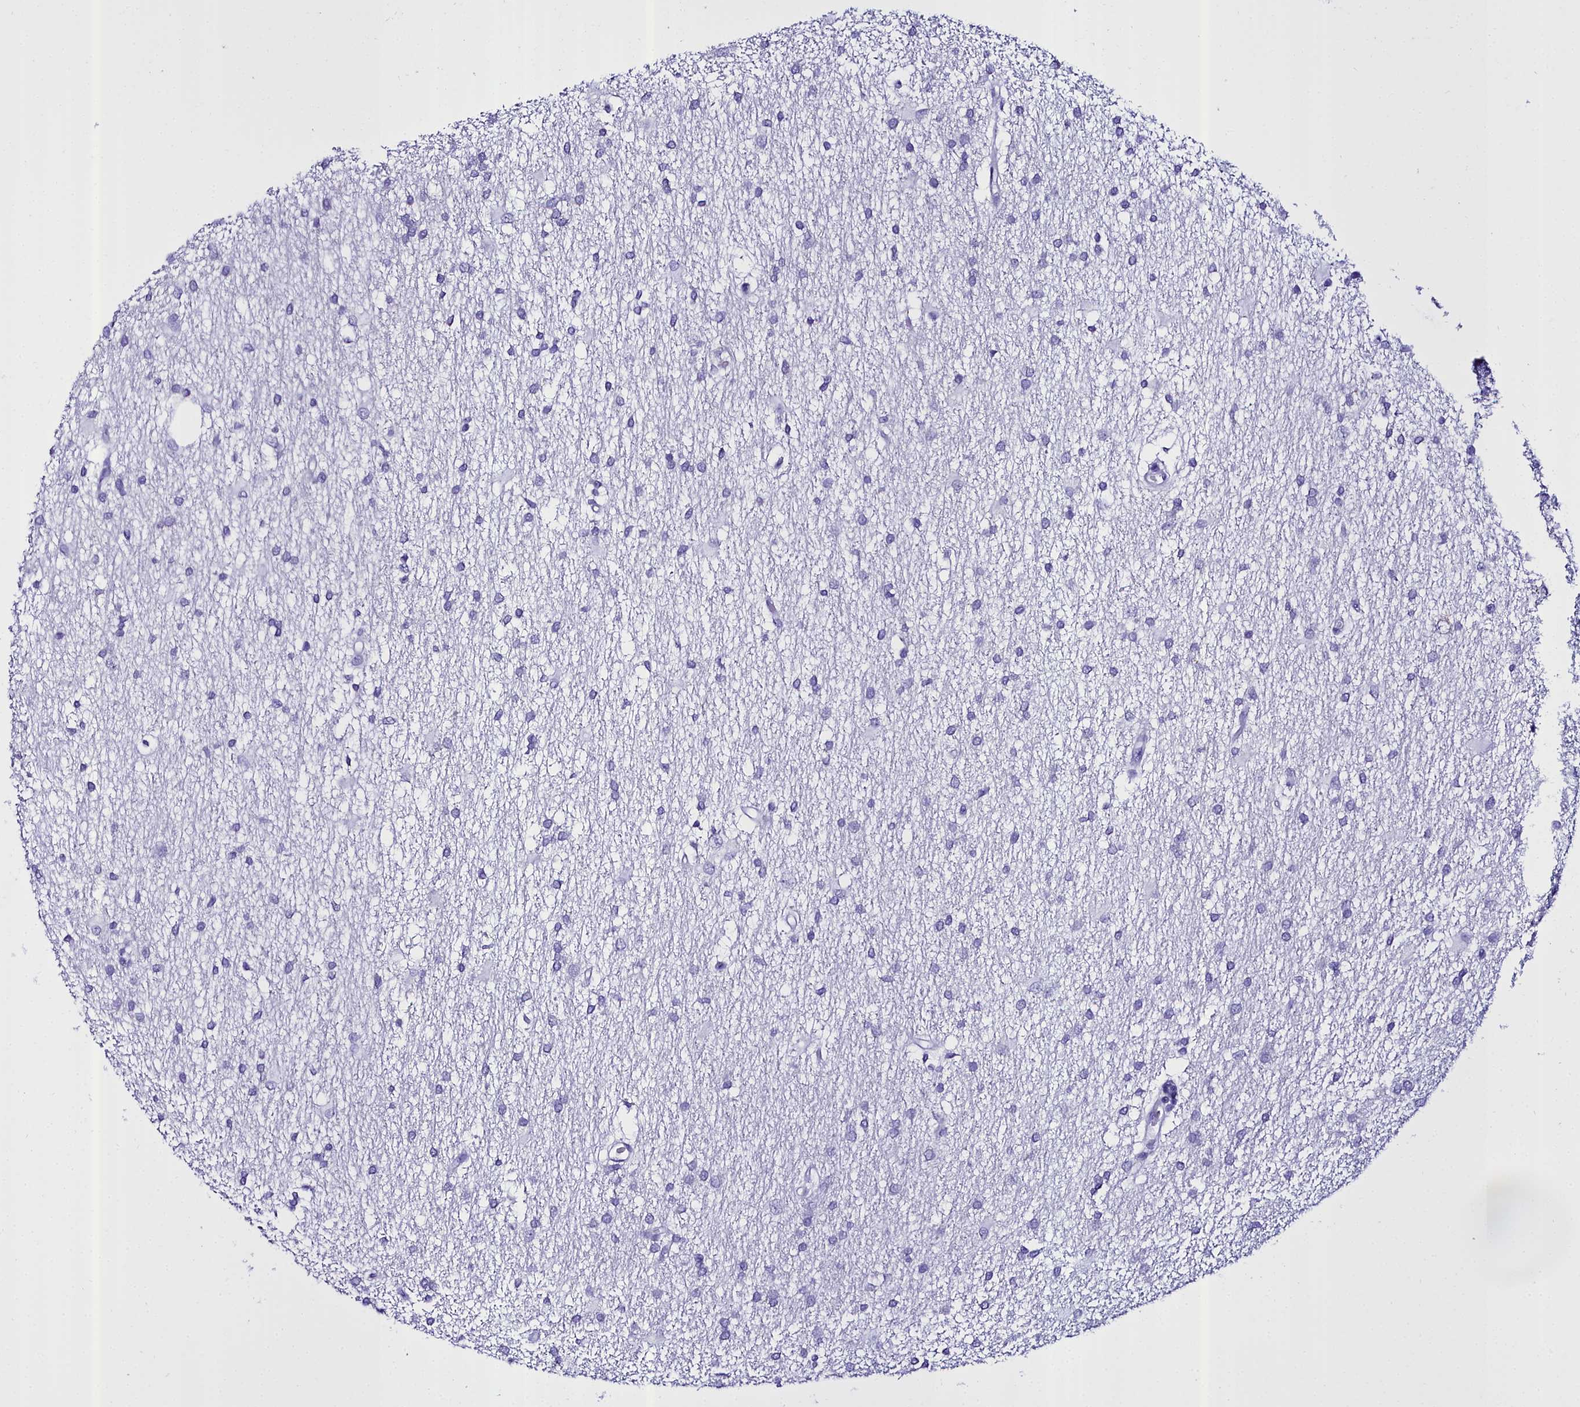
{"staining": {"intensity": "negative", "quantity": "none", "location": "none"}, "tissue": "glioma", "cell_type": "Tumor cells", "image_type": "cancer", "snomed": [{"axis": "morphology", "description": "Glioma, malignant, High grade"}, {"axis": "topography", "description": "Brain"}], "caption": "Immunohistochemistry (IHC) of high-grade glioma (malignant) demonstrates no positivity in tumor cells.", "gene": "TXNDC5", "patient": {"sex": "male", "age": 77}}